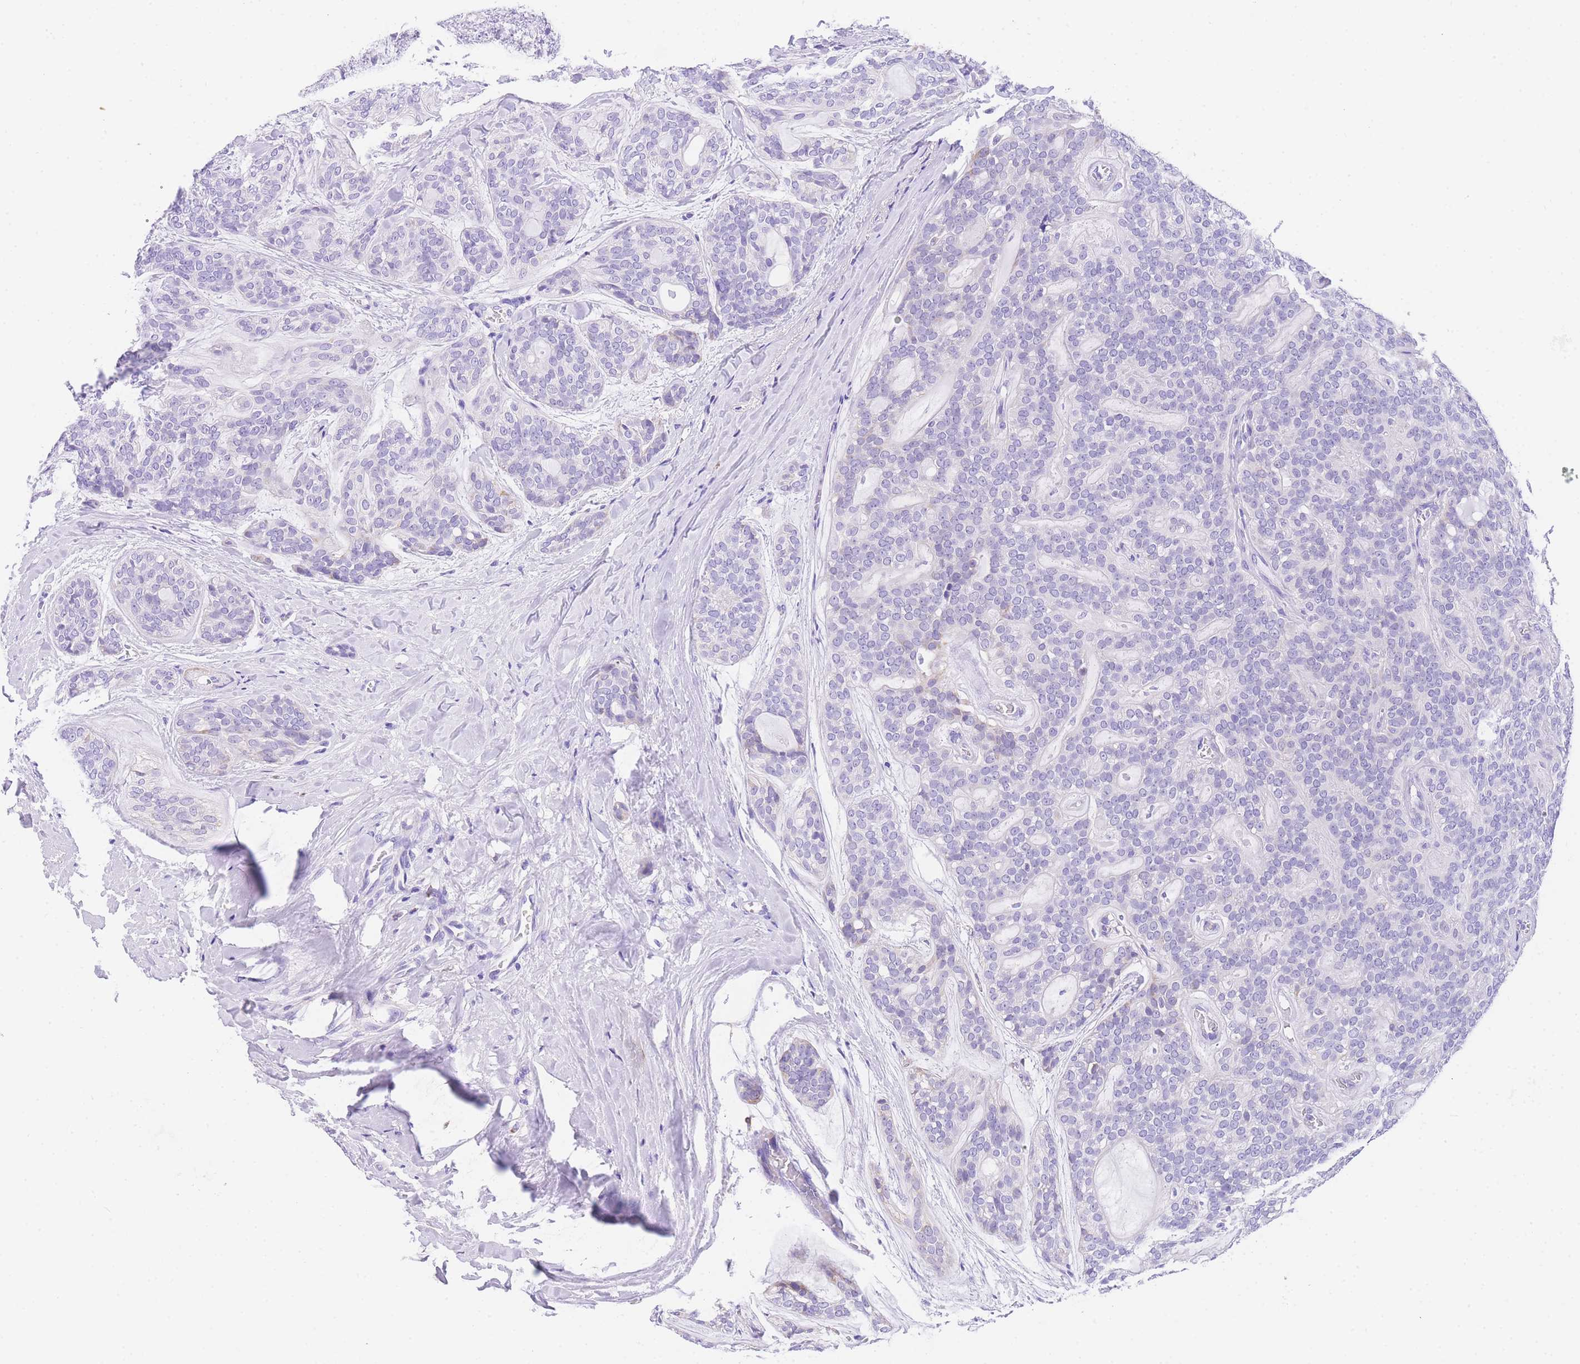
{"staining": {"intensity": "negative", "quantity": "none", "location": "none"}, "tissue": "head and neck cancer", "cell_type": "Tumor cells", "image_type": "cancer", "snomed": [{"axis": "morphology", "description": "Adenocarcinoma, NOS"}, {"axis": "topography", "description": "Head-Neck"}], "caption": "The histopathology image demonstrates no significant staining in tumor cells of adenocarcinoma (head and neck).", "gene": "NKD2", "patient": {"sex": "male", "age": 66}}